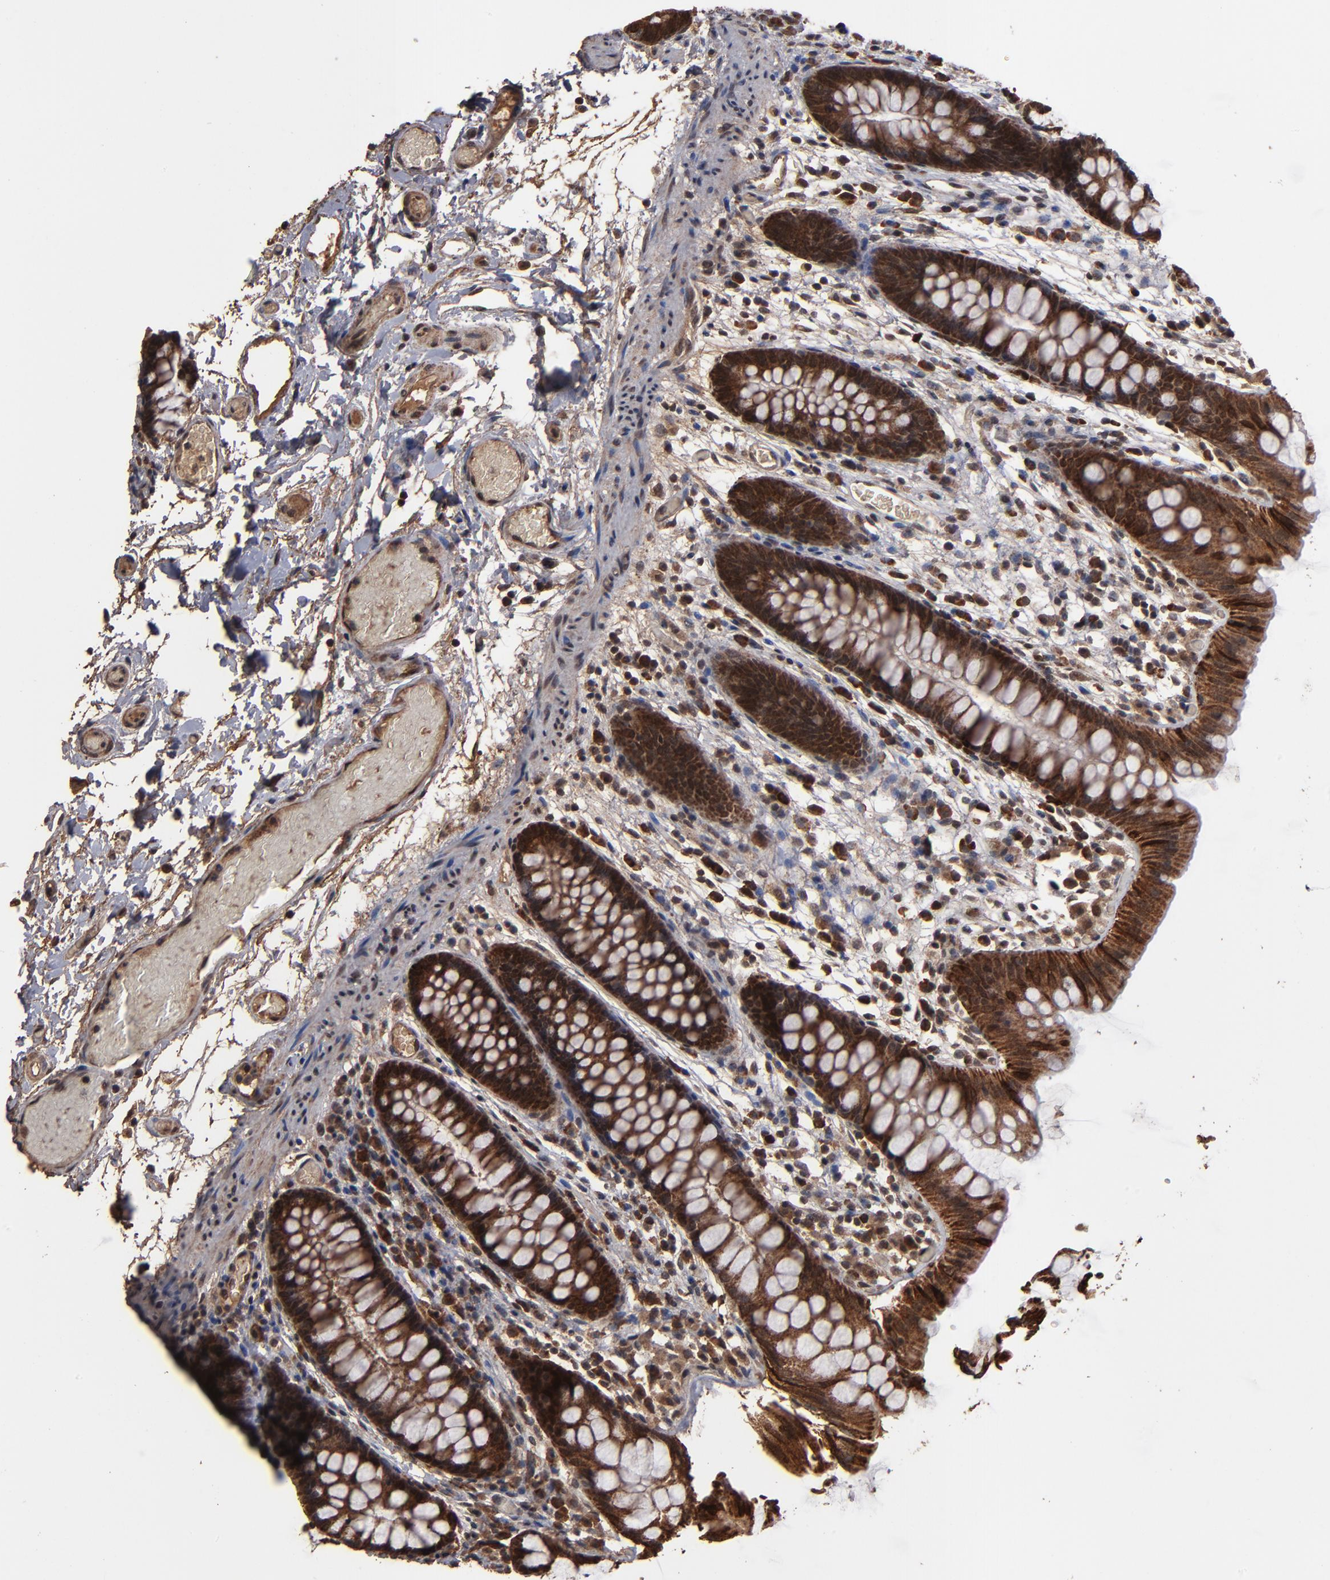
{"staining": {"intensity": "strong", "quantity": ">75%", "location": "cytoplasmic/membranous,nuclear"}, "tissue": "colon", "cell_type": "Endothelial cells", "image_type": "normal", "snomed": [{"axis": "morphology", "description": "Normal tissue, NOS"}, {"axis": "topography", "description": "Smooth muscle"}, {"axis": "topography", "description": "Colon"}], "caption": "Protein analysis of unremarkable colon exhibits strong cytoplasmic/membranous,nuclear staining in about >75% of endothelial cells.", "gene": "NXF2B", "patient": {"sex": "male", "age": 67}}